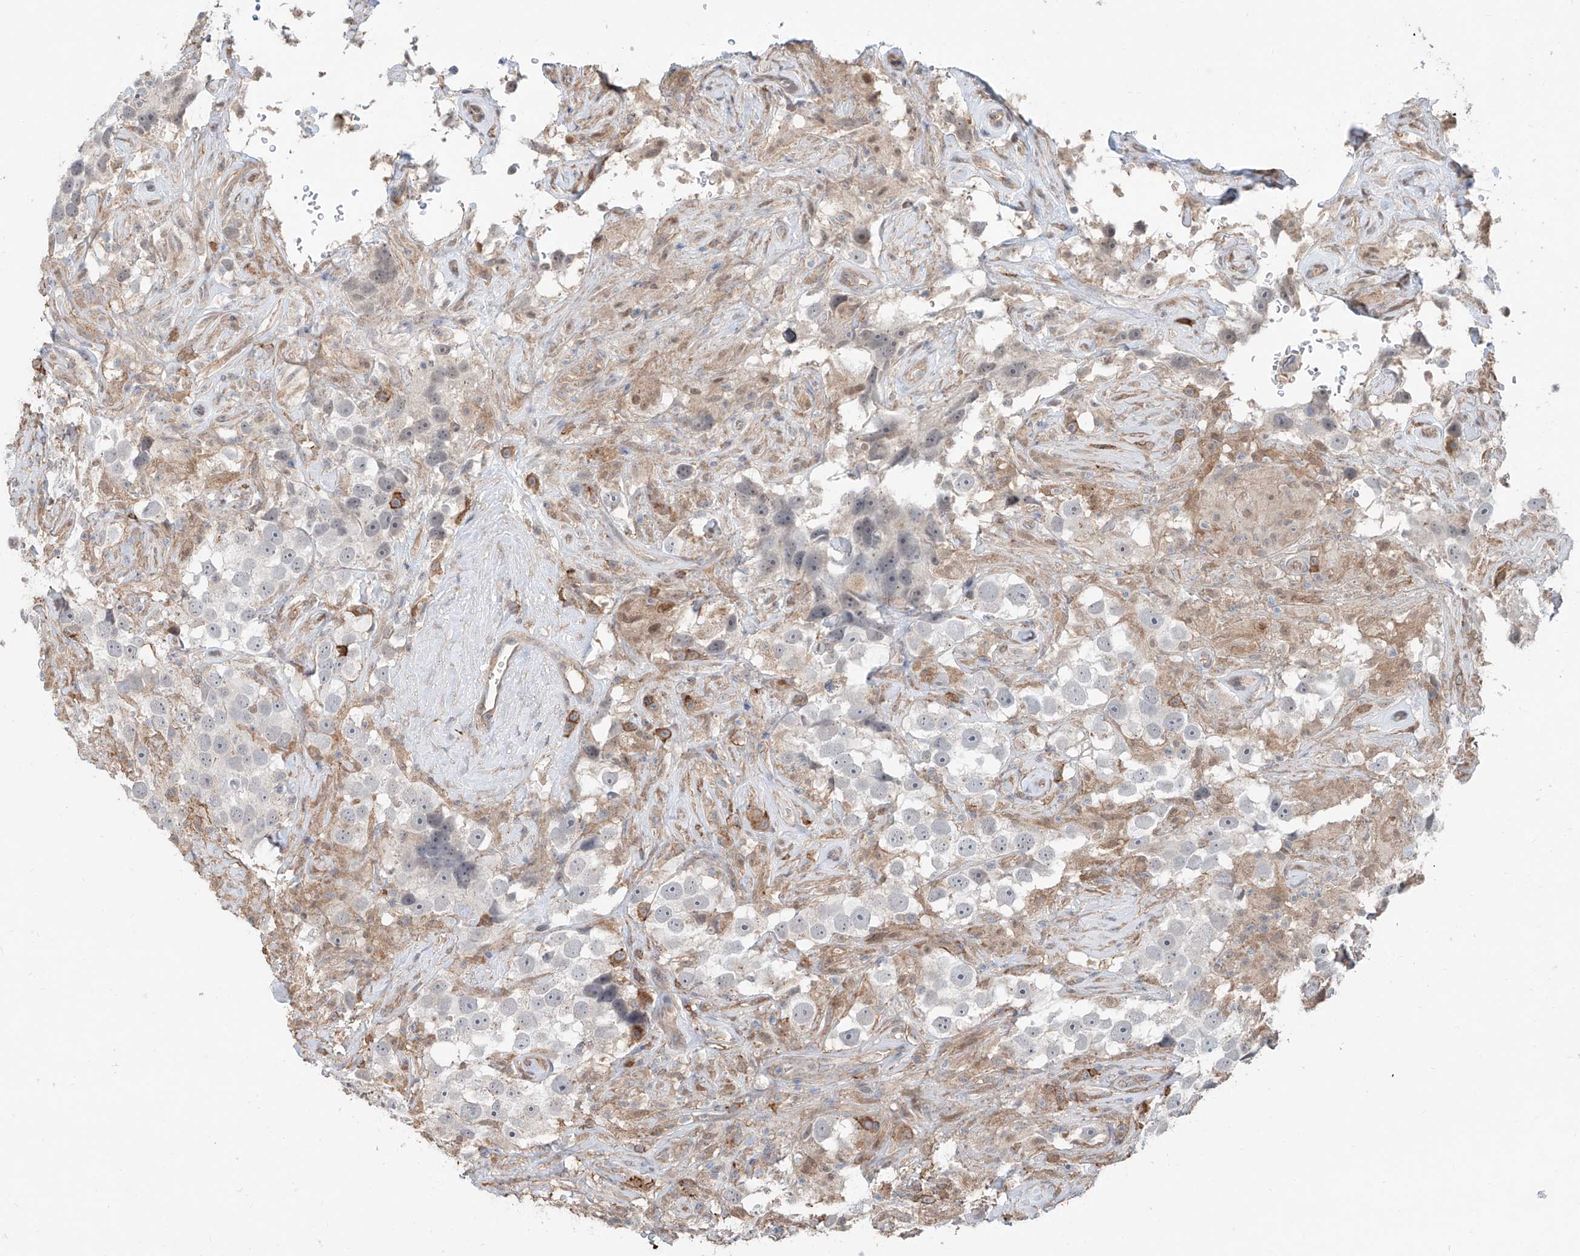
{"staining": {"intensity": "negative", "quantity": "none", "location": "none"}, "tissue": "testis cancer", "cell_type": "Tumor cells", "image_type": "cancer", "snomed": [{"axis": "morphology", "description": "Seminoma, NOS"}, {"axis": "topography", "description": "Testis"}], "caption": "IHC image of neoplastic tissue: seminoma (testis) stained with DAB (3,3'-diaminobenzidine) reveals no significant protein staining in tumor cells. (DAB immunohistochemistry (IHC) with hematoxylin counter stain).", "gene": "KCNK10", "patient": {"sex": "male", "age": 49}}